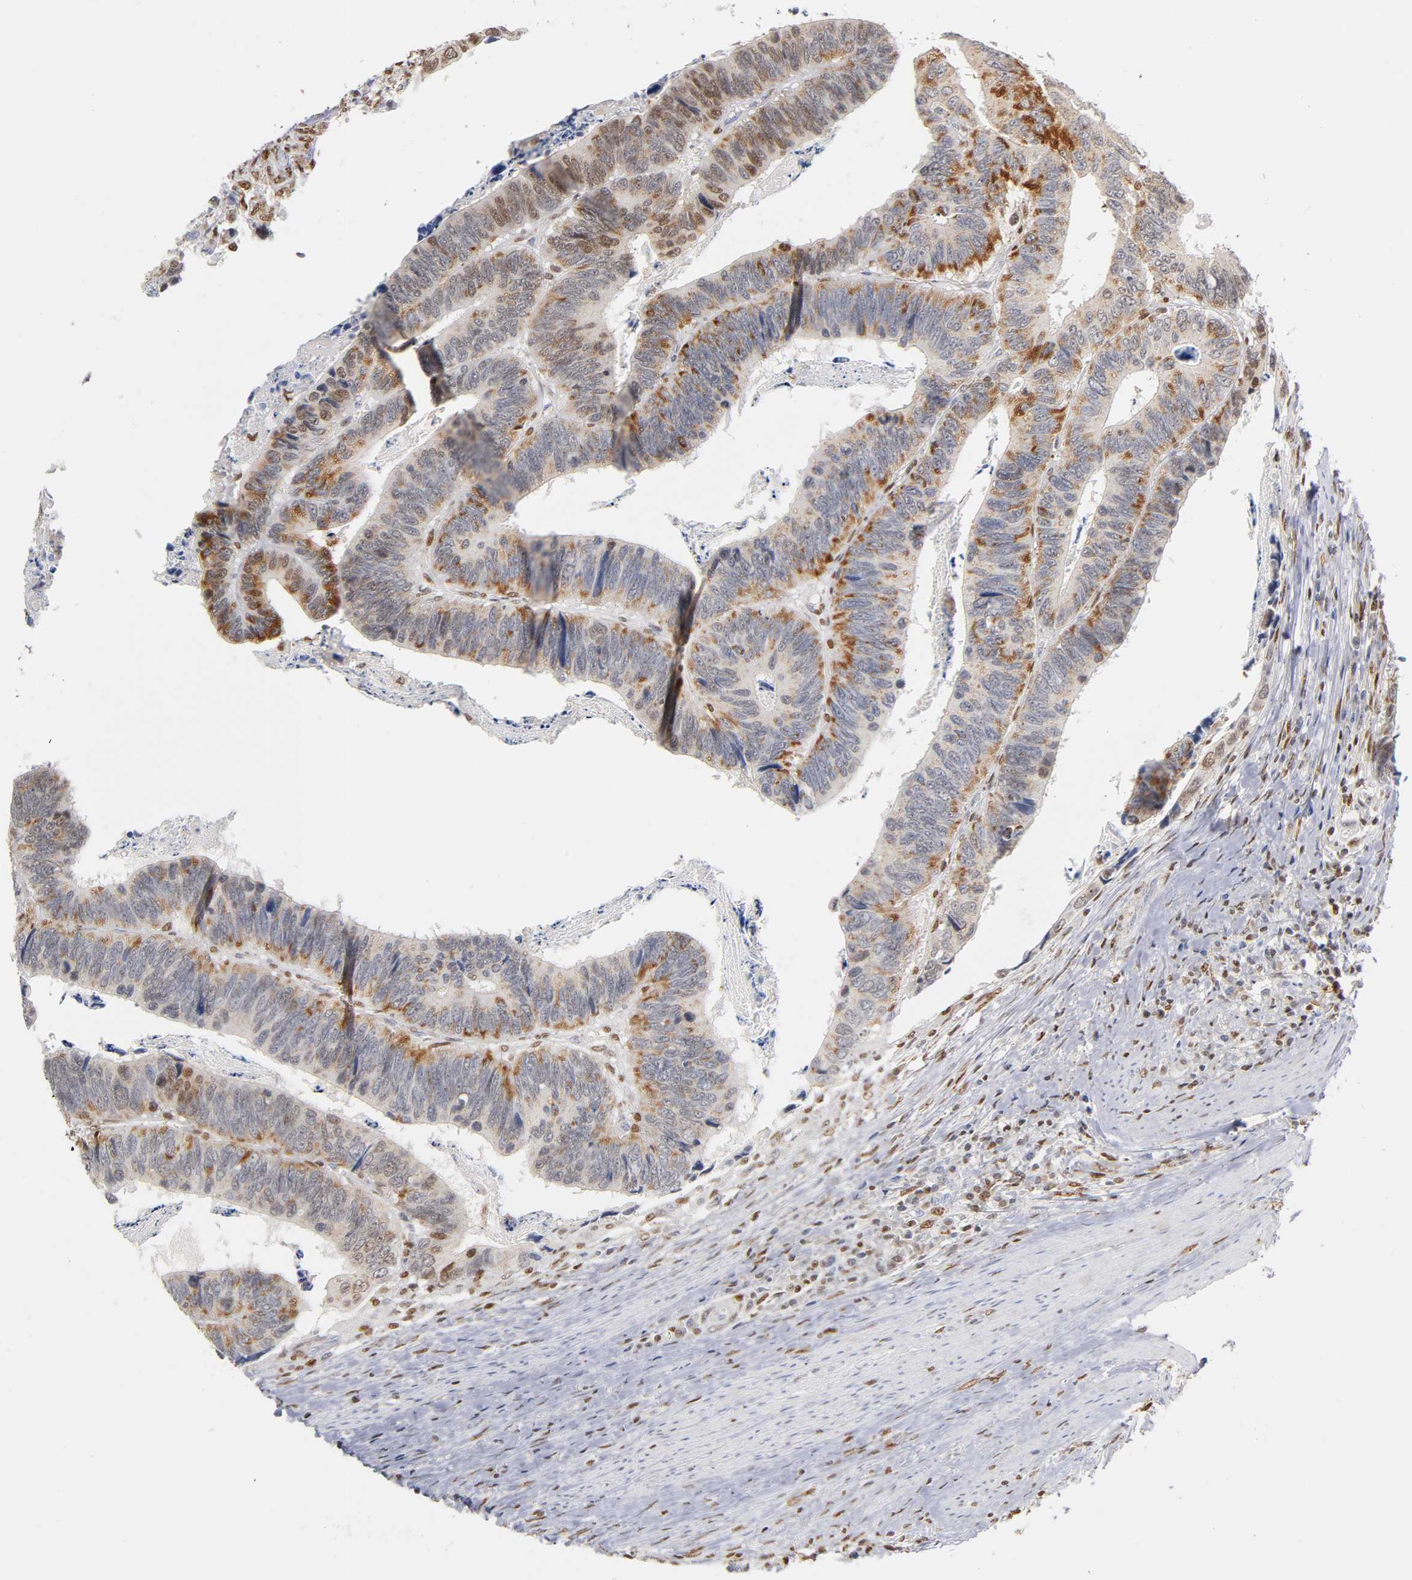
{"staining": {"intensity": "moderate", "quantity": "25%-75%", "location": "cytoplasmic/membranous,nuclear"}, "tissue": "colorectal cancer", "cell_type": "Tumor cells", "image_type": "cancer", "snomed": [{"axis": "morphology", "description": "Adenocarcinoma, NOS"}, {"axis": "topography", "description": "Colon"}], "caption": "Protein expression analysis of human colorectal adenocarcinoma reveals moderate cytoplasmic/membranous and nuclear staining in about 25%-75% of tumor cells. (DAB = brown stain, brightfield microscopy at high magnification).", "gene": "RUNX1", "patient": {"sex": "male", "age": 72}}